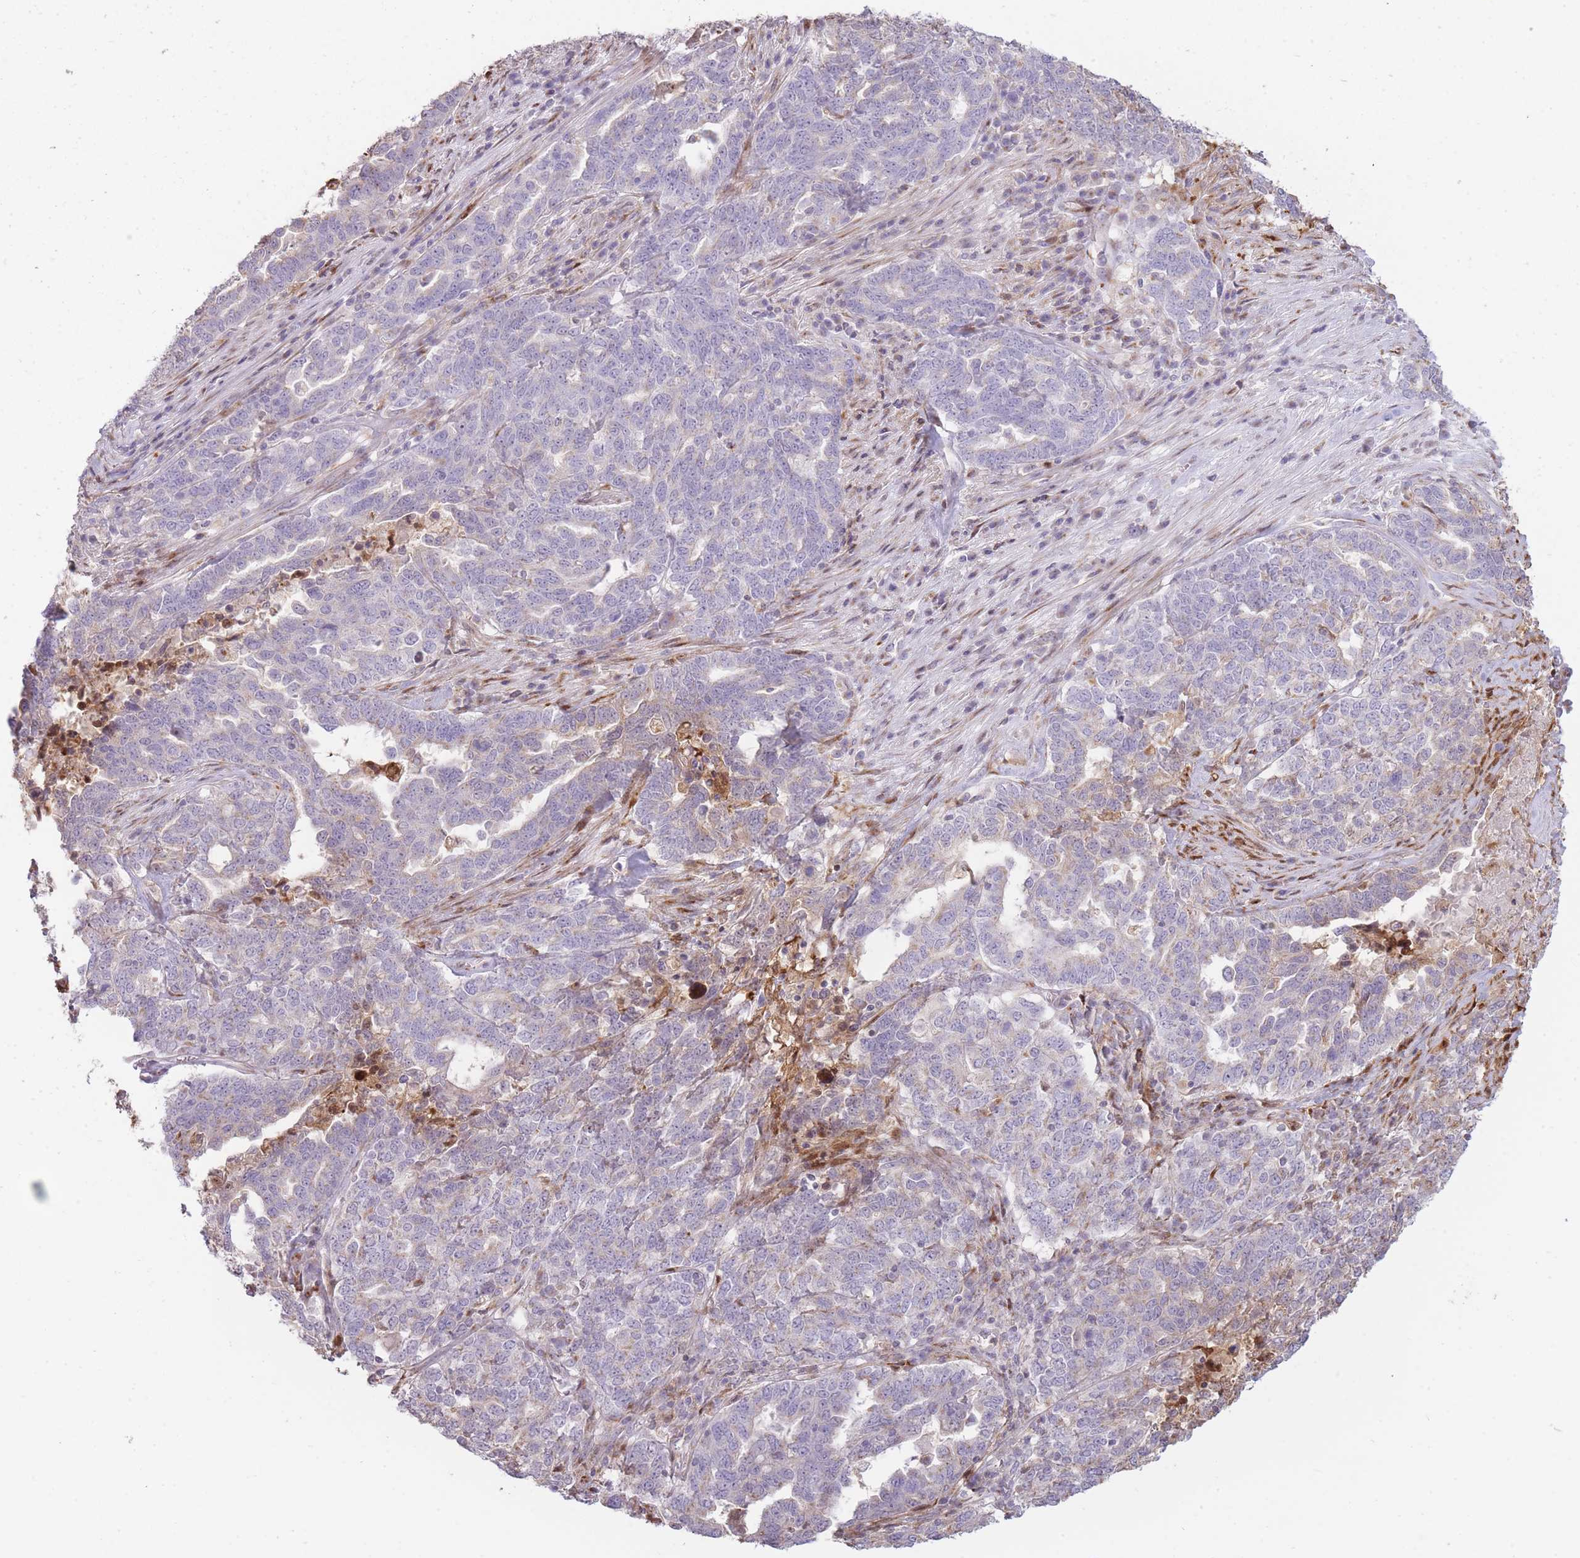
{"staining": {"intensity": "negative", "quantity": "none", "location": "none"}, "tissue": "ovarian cancer", "cell_type": "Tumor cells", "image_type": "cancer", "snomed": [{"axis": "morphology", "description": "Carcinoma, endometroid"}, {"axis": "topography", "description": "Ovary"}], "caption": "Immunohistochemistry (IHC) image of human ovarian endometroid carcinoma stained for a protein (brown), which exhibits no staining in tumor cells. Brightfield microscopy of immunohistochemistry (IHC) stained with DAB (brown) and hematoxylin (blue), captured at high magnification.", "gene": "PPP3R2", "patient": {"sex": "female", "age": 62}}